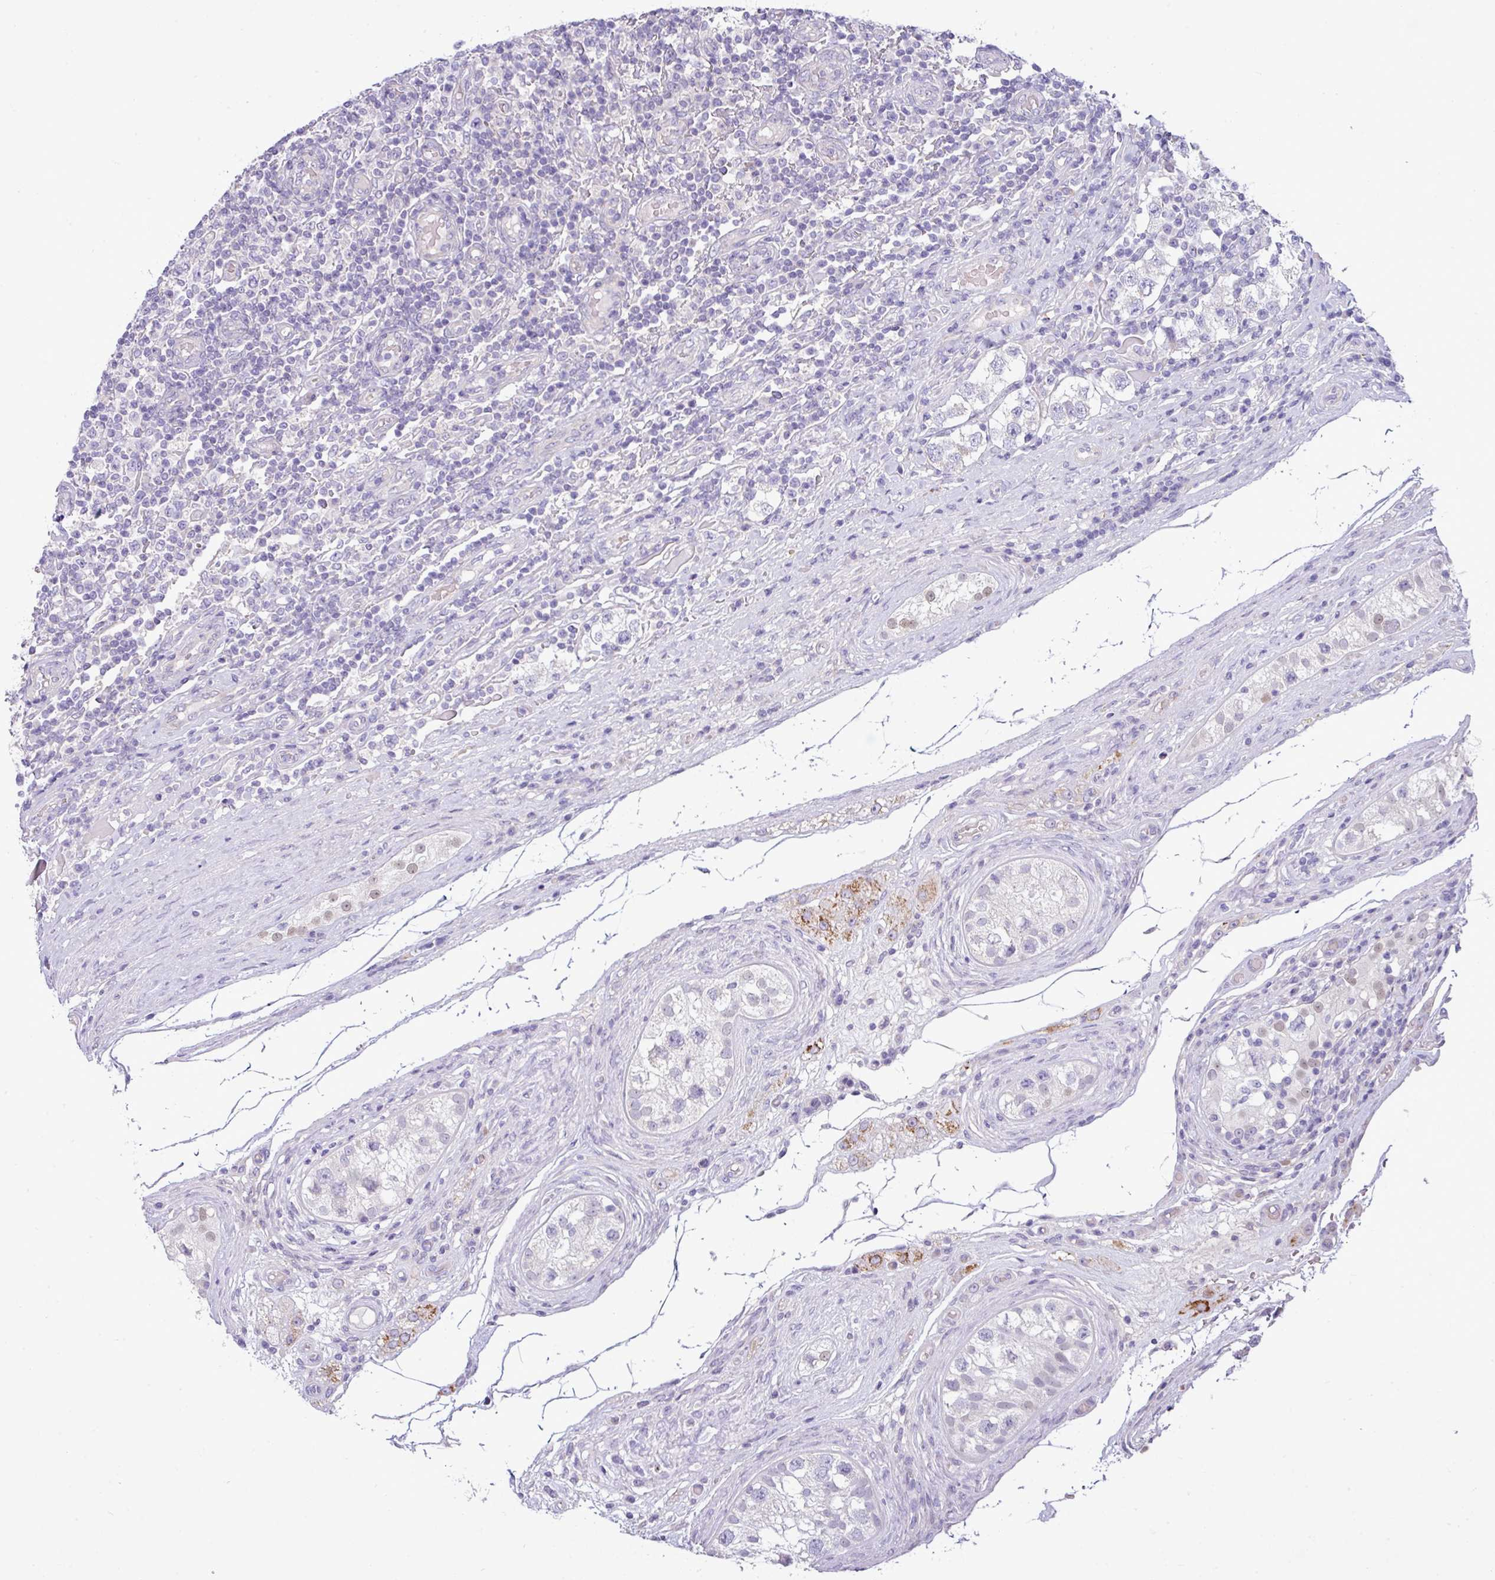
{"staining": {"intensity": "negative", "quantity": "none", "location": "none"}, "tissue": "testis cancer", "cell_type": "Tumor cells", "image_type": "cancer", "snomed": [{"axis": "morphology", "description": "Seminoma, NOS"}, {"axis": "topography", "description": "Testis"}], "caption": "This histopathology image is of testis seminoma stained with IHC to label a protein in brown with the nuclei are counter-stained blue. There is no positivity in tumor cells.", "gene": "ACAP3", "patient": {"sex": "male", "age": 34}}